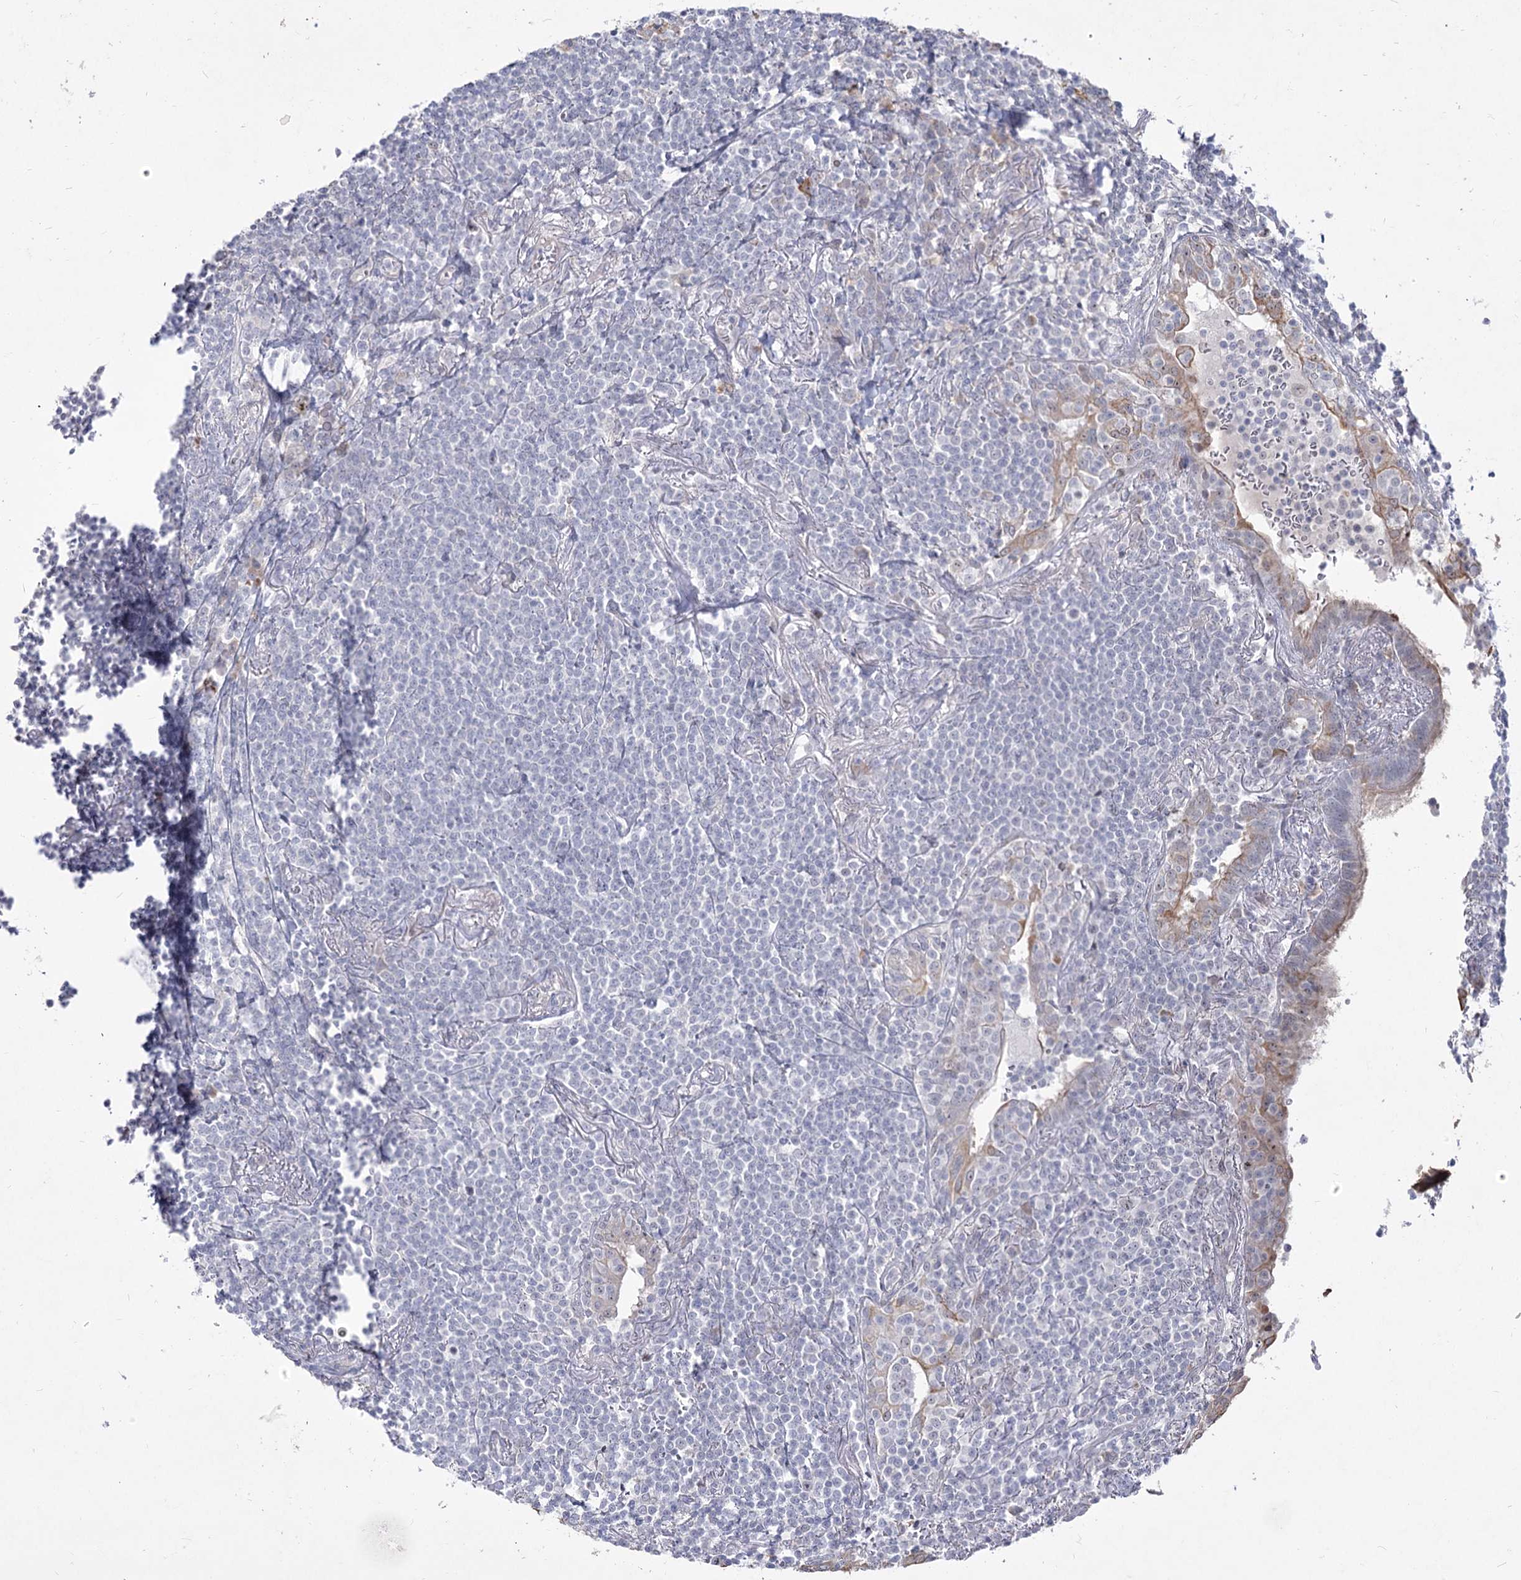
{"staining": {"intensity": "negative", "quantity": "none", "location": "none"}, "tissue": "lymphoma", "cell_type": "Tumor cells", "image_type": "cancer", "snomed": [{"axis": "morphology", "description": "Malignant lymphoma, non-Hodgkin's type, Low grade"}, {"axis": "topography", "description": "Lung"}], "caption": "Immunohistochemical staining of malignant lymphoma, non-Hodgkin's type (low-grade) displays no significant positivity in tumor cells.", "gene": "DDX50", "patient": {"sex": "female", "age": 71}}